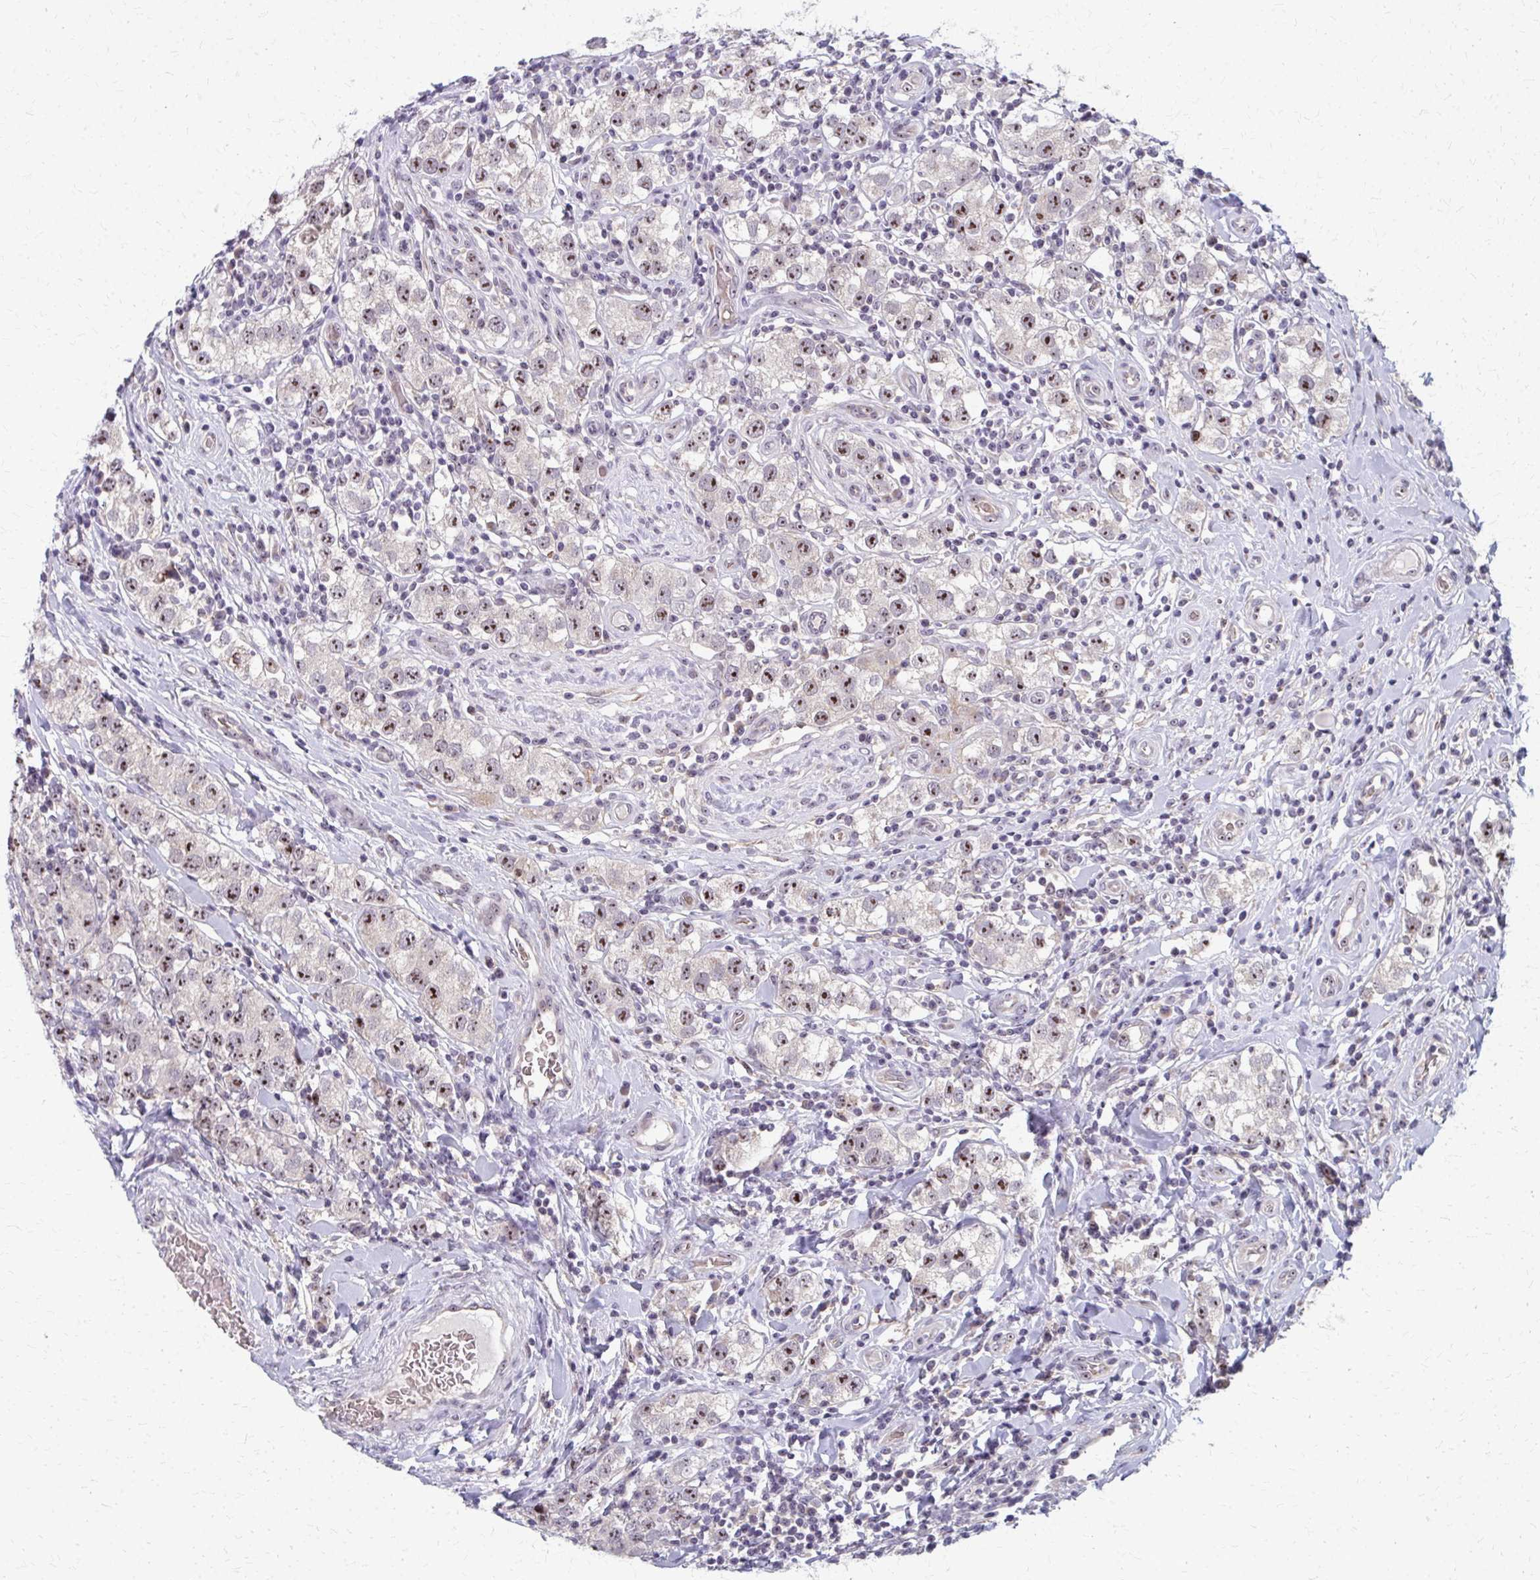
{"staining": {"intensity": "moderate", "quantity": ">75%", "location": "nuclear"}, "tissue": "testis cancer", "cell_type": "Tumor cells", "image_type": "cancer", "snomed": [{"axis": "morphology", "description": "Seminoma, NOS"}, {"axis": "topography", "description": "Testis"}], "caption": "An image showing moderate nuclear positivity in about >75% of tumor cells in testis cancer (seminoma), as visualized by brown immunohistochemical staining.", "gene": "NUDT16", "patient": {"sex": "male", "age": 34}}